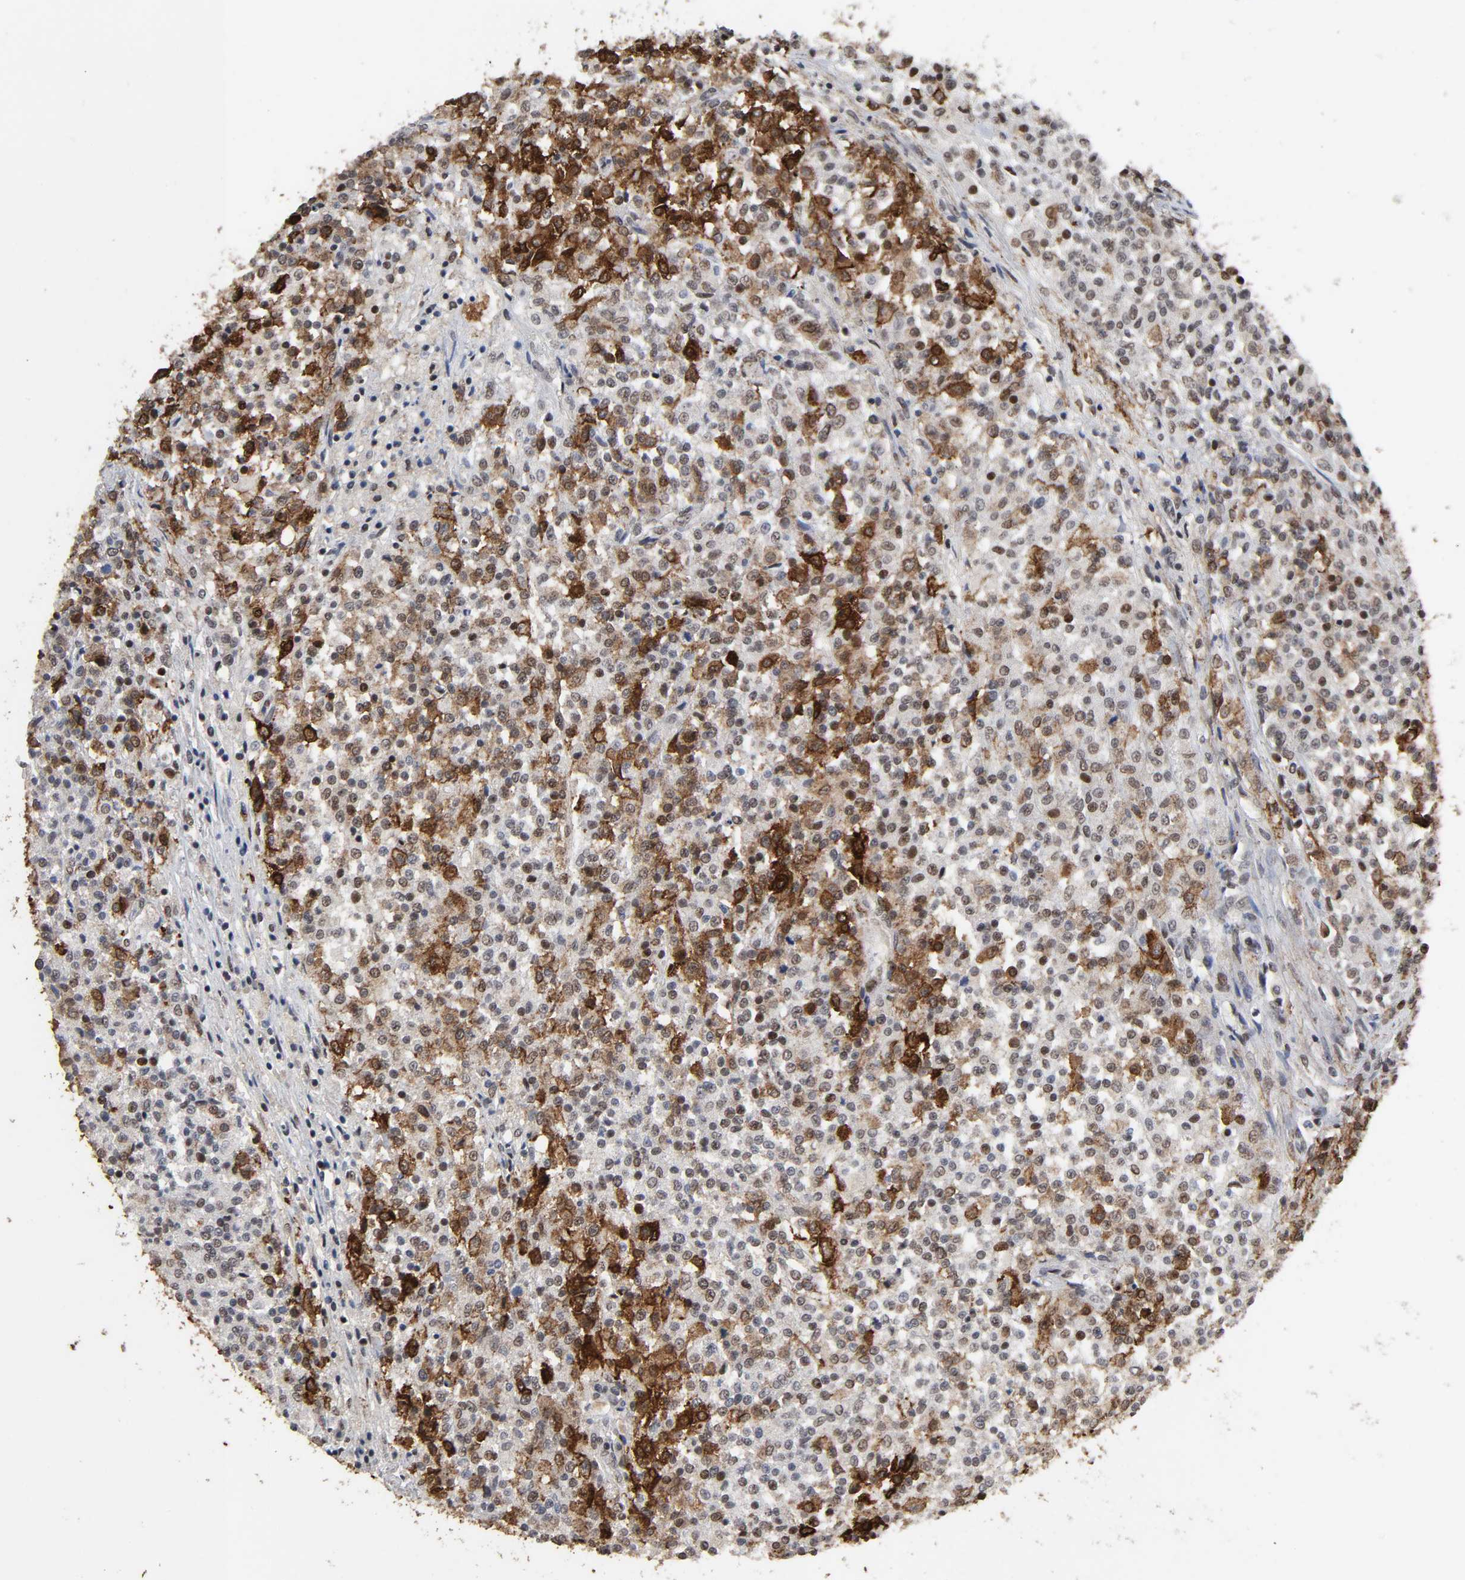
{"staining": {"intensity": "strong", "quantity": "25%-75%", "location": "cytoplasmic/membranous,nuclear"}, "tissue": "testis cancer", "cell_type": "Tumor cells", "image_type": "cancer", "snomed": [{"axis": "morphology", "description": "Seminoma, NOS"}, {"axis": "topography", "description": "Testis"}], "caption": "High-power microscopy captured an IHC histopathology image of testis cancer (seminoma), revealing strong cytoplasmic/membranous and nuclear staining in approximately 25%-75% of tumor cells. (DAB = brown stain, brightfield microscopy at high magnification).", "gene": "AHNAK2", "patient": {"sex": "male", "age": 59}}